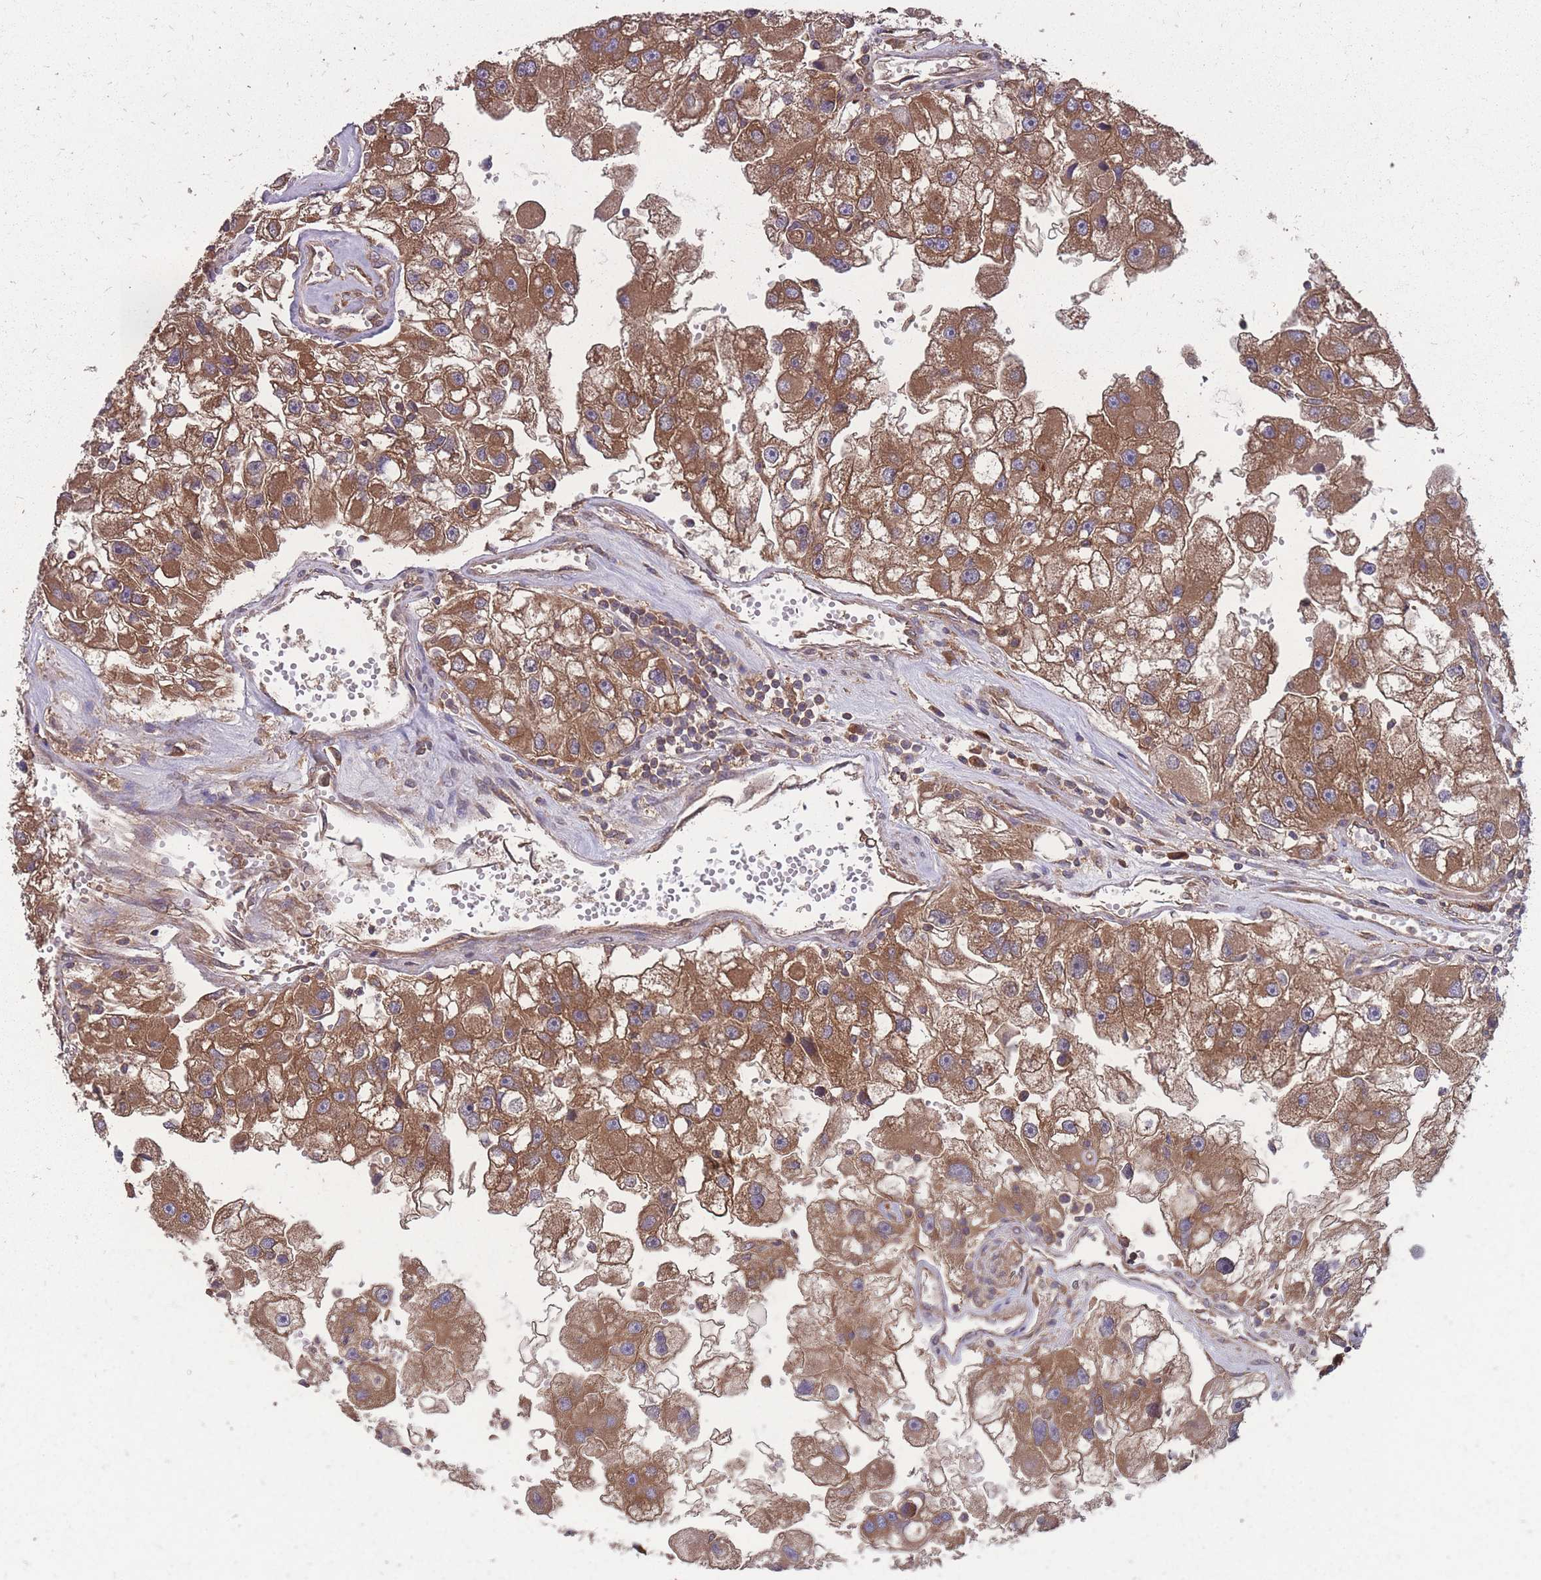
{"staining": {"intensity": "moderate", "quantity": ">75%", "location": "cytoplasmic/membranous"}, "tissue": "renal cancer", "cell_type": "Tumor cells", "image_type": "cancer", "snomed": [{"axis": "morphology", "description": "Adenocarcinoma, NOS"}, {"axis": "topography", "description": "Kidney"}], "caption": "Immunohistochemistry (IHC) of human adenocarcinoma (renal) reveals medium levels of moderate cytoplasmic/membranous expression in approximately >75% of tumor cells. (IHC, brightfield microscopy, high magnification).", "gene": "ZPR1", "patient": {"sex": "male", "age": 63}}